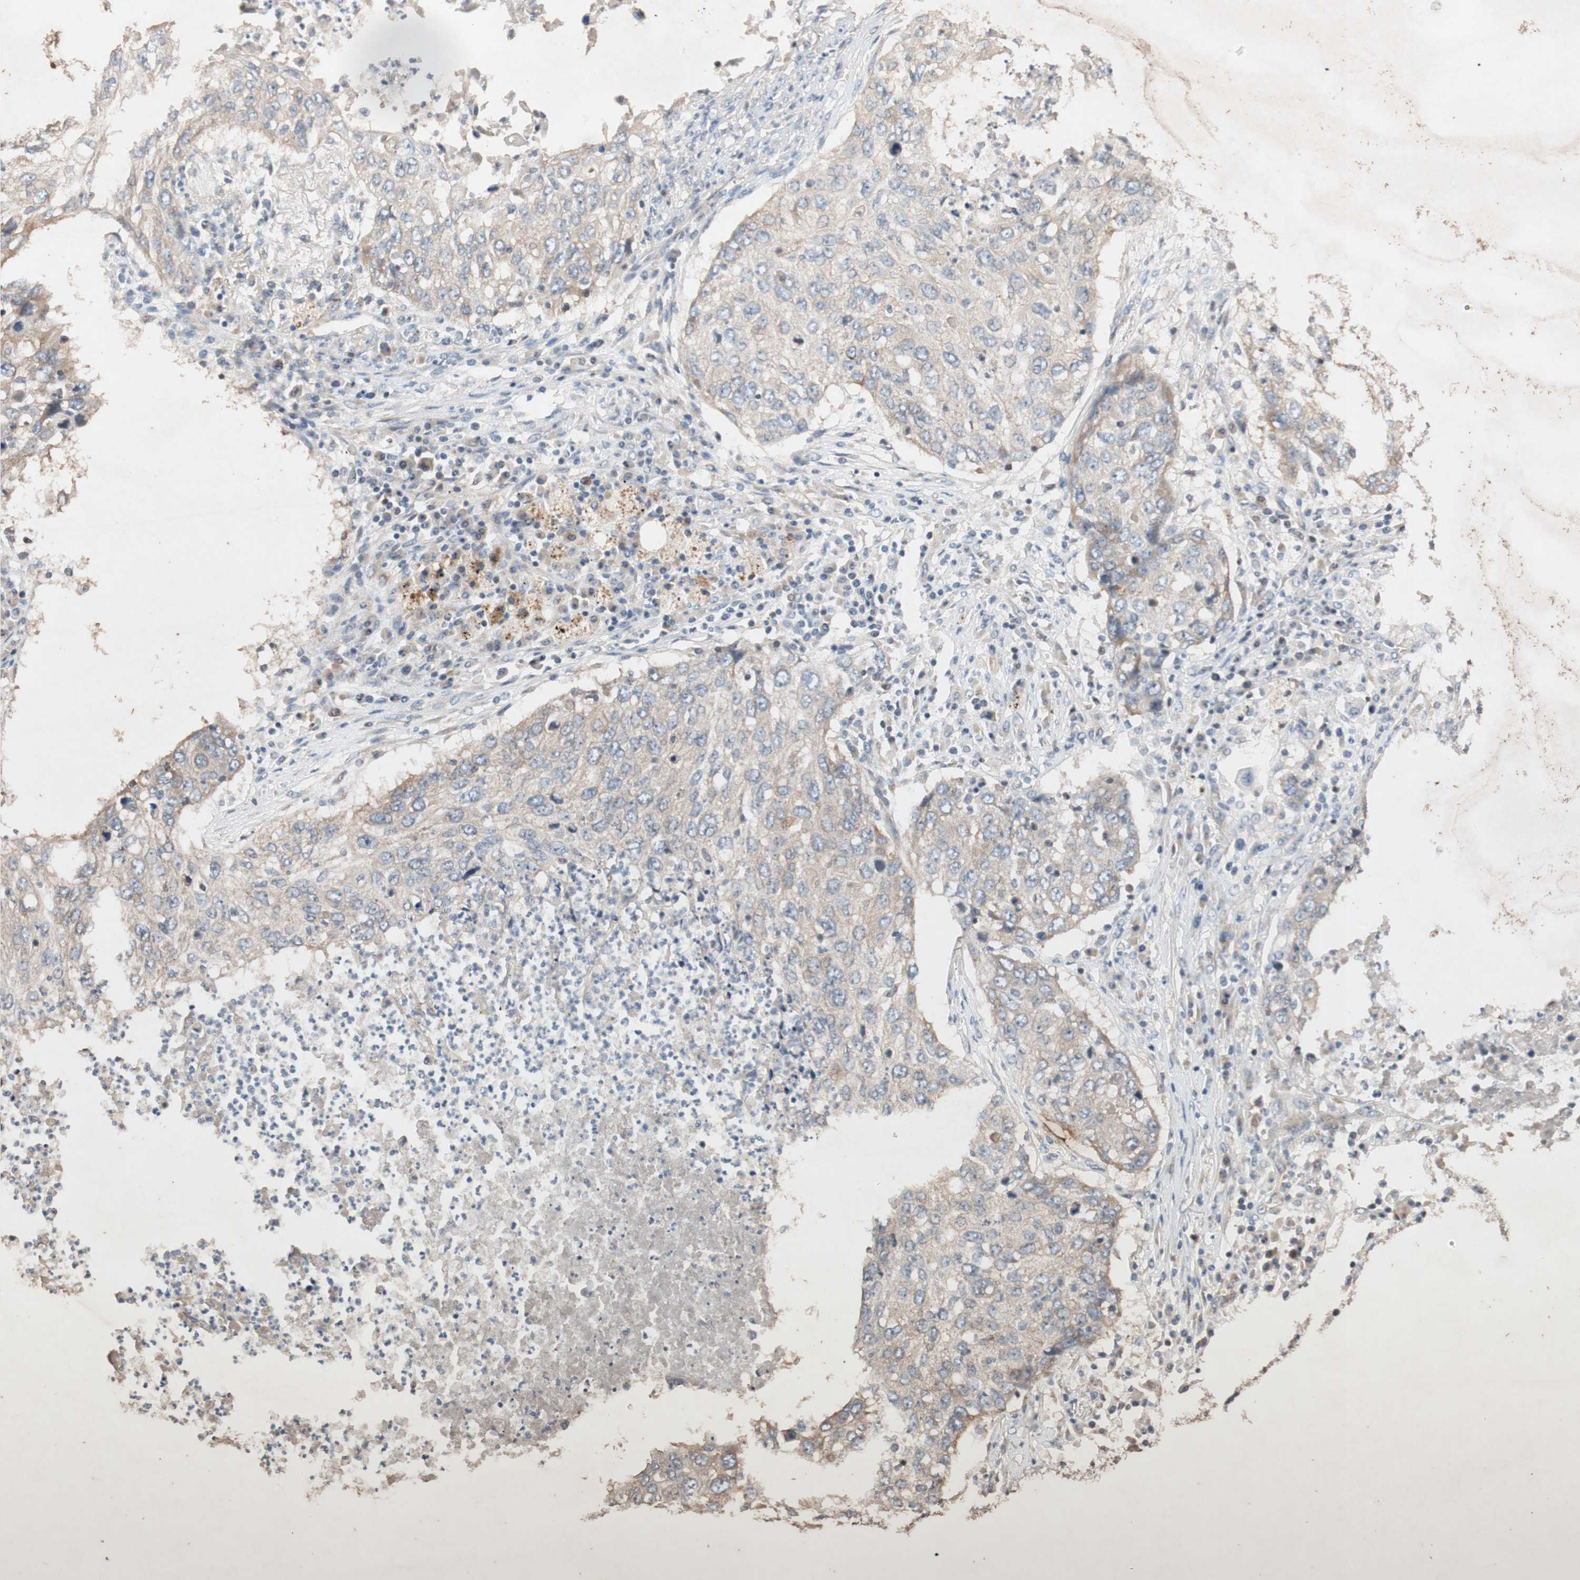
{"staining": {"intensity": "weak", "quantity": ">75%", "location": "cytoplasmic/membranous"}, "tissue": "lung cancer", "cell_type": "Tumor cells", "image_type": "cancer", "snomed": [{"axis": "morphology", "description": "Squamous cell carcinoma, NOS"}, {"axis": "topography", "description": "Lung"}], "caption": "Immunohistochemical staining of human lung squamous cell carcinoma shows low levels of weak cytoplasmic/membranous positivity in about >75% of tumor cells.", "gene": "TUBB", "patient": {"sex": "female", "age": 63}}